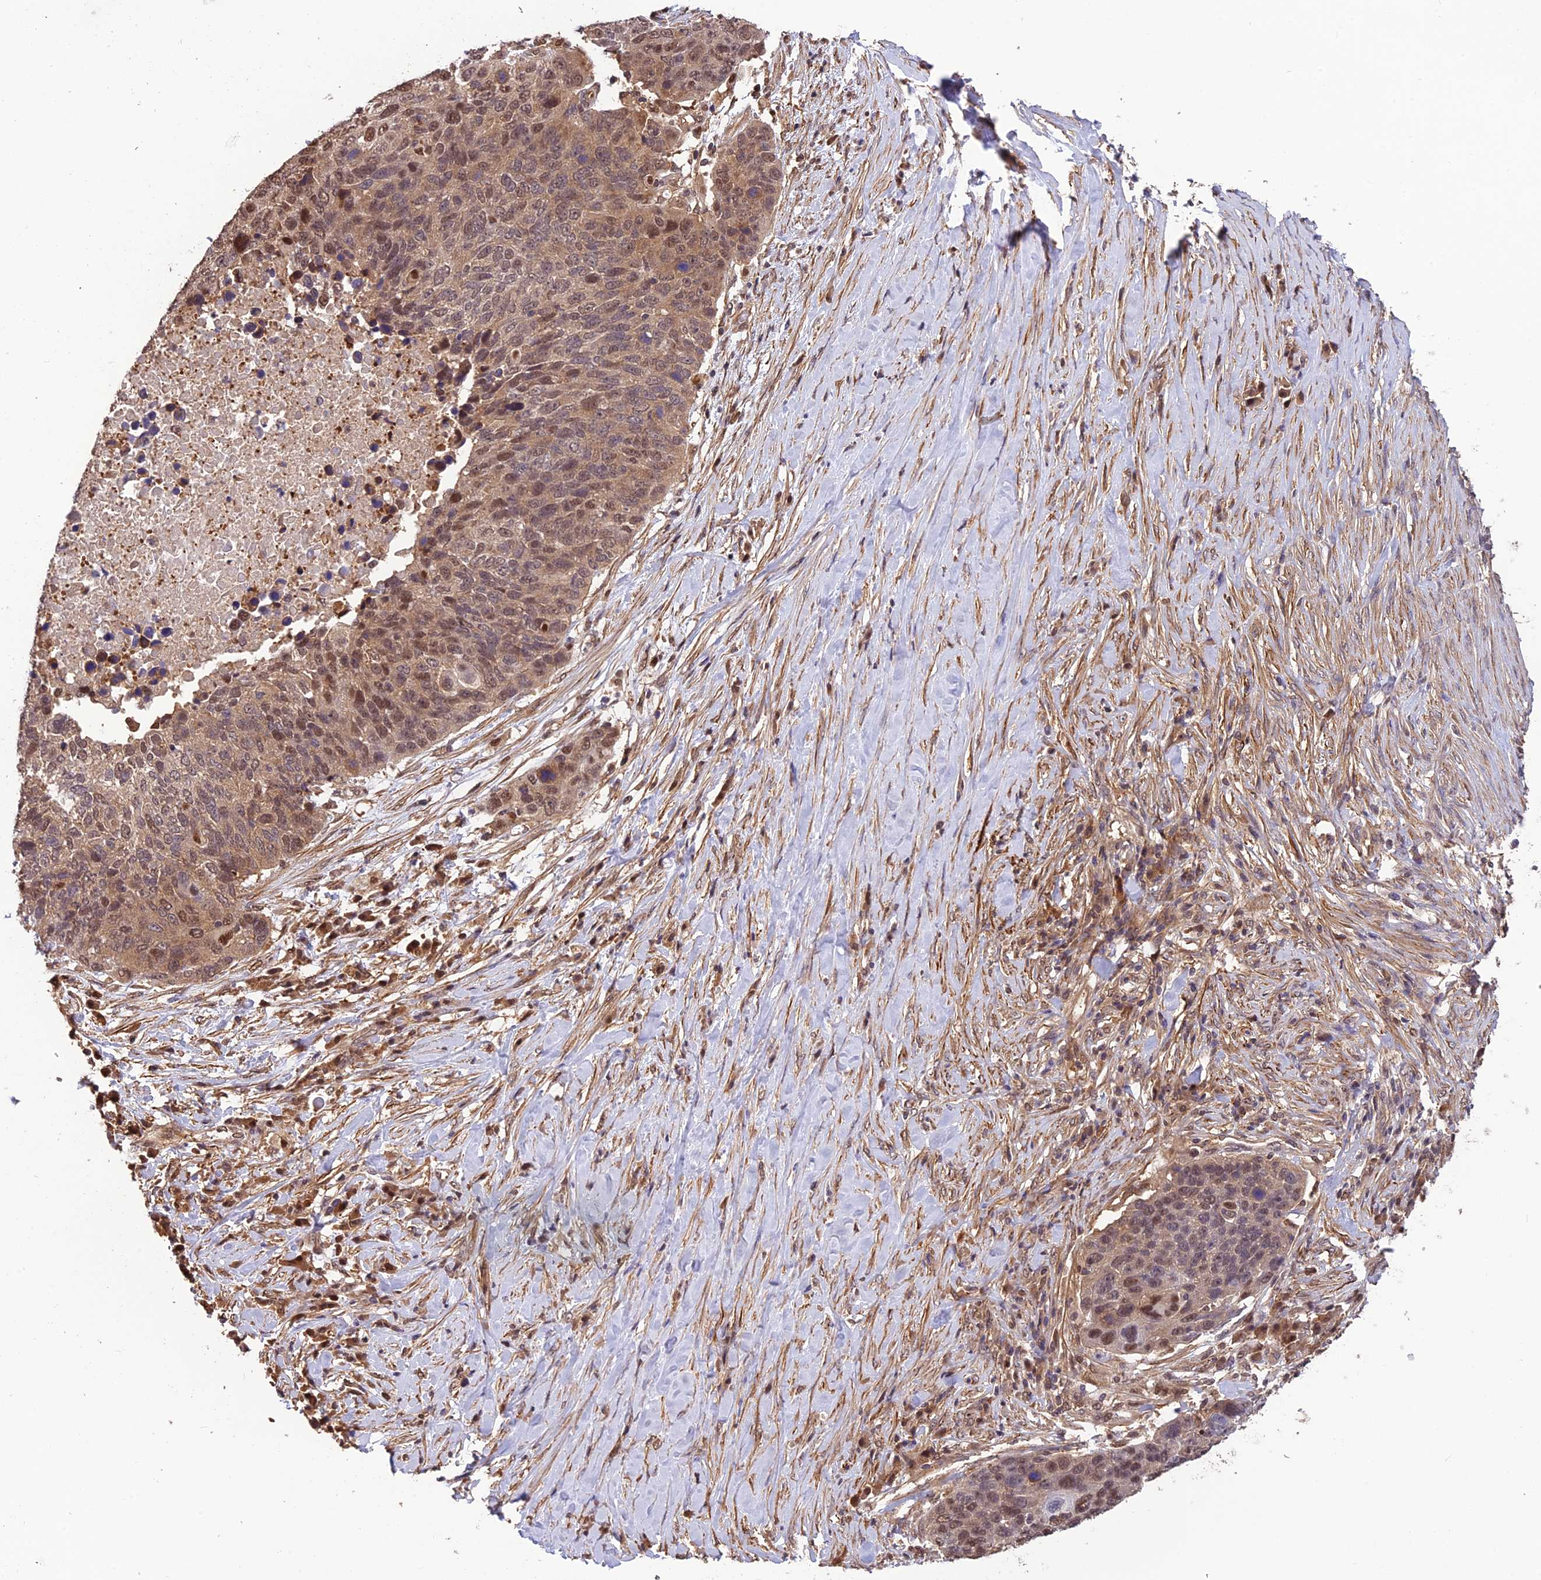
{"staining": {"intensity": "moderate", "quantity": ">75%", "location": "cytoplasmic/membranous,nuclear"}, "tissue": "lung cancer", "cell_type": "Tumor cells", "image_type": "cancer", "snomed": [{"axis": "morphology", "description": "Normal tissue, NOS"}, {"axis": "morphology", "description": "Squamous cell carcinoma, NOS"}, {"axis": "topography", "description": "Lymph node"}, {"axis": "topography", "description": "Lung"}], "caption": "Lung cancer (squamous cell carcinoma) stained with a protein marker exhibits moderate staining in tumor cells.", "gene": "PSMB3", "patient": {"sex": "male", "age": 66}}